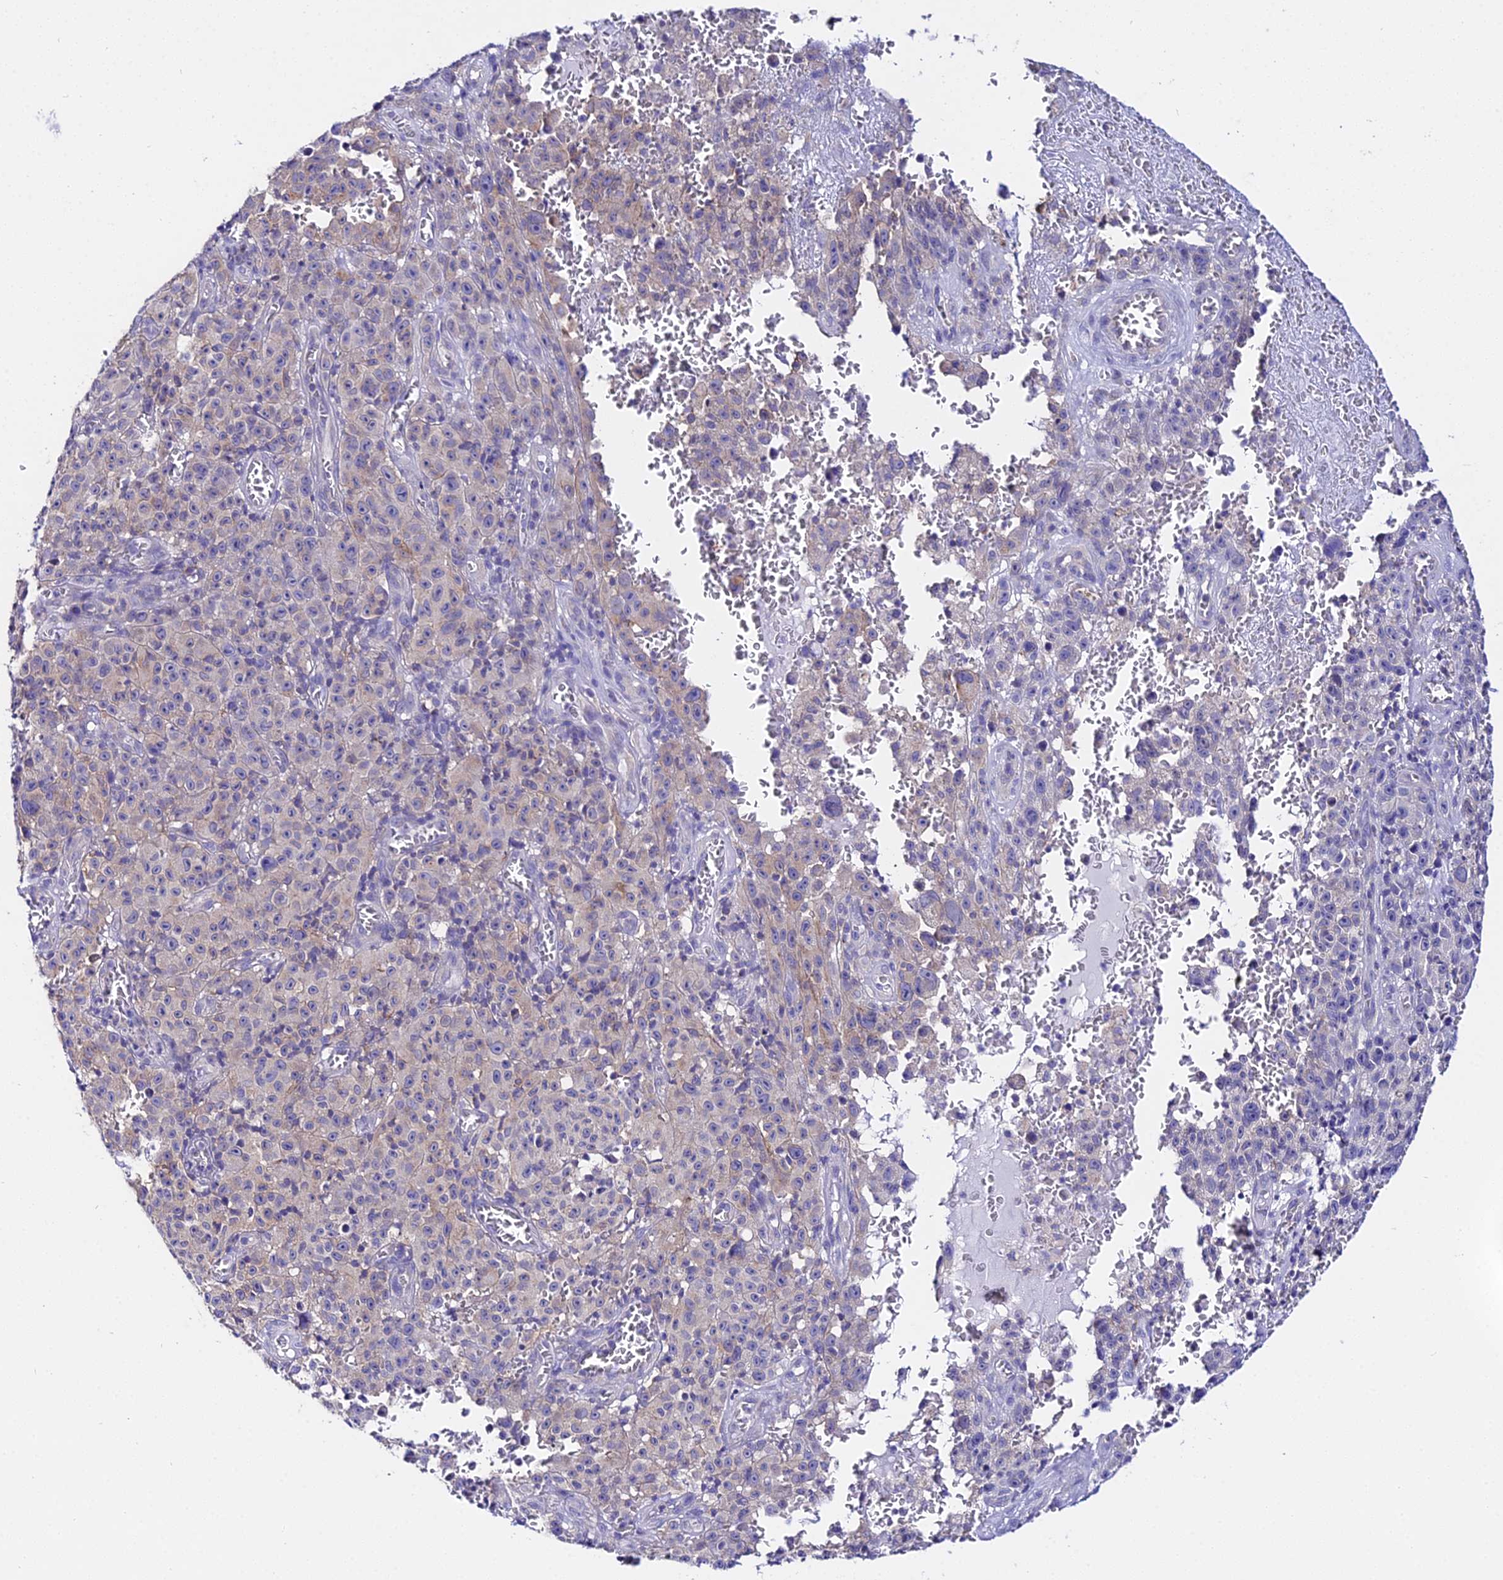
{"staining": {"intensity": "weak", "quantity": "<25%", "location": "cytoplasmic/membranous"}, "tissue": "melanoma", "cell_type": "Tumor cells", "image_type": "cancer", "snomed": [{"axis": "morphology", "description": "Malignant melanoma, NOS"}, {"axis": "topography", "description": "Skin"}], "caption": "This is a photomicrograph of IHC staining of malignant melanoma, which shows no positivity in tumor cells.", "gene": "ATG16L2", "patient": {"sex": "female", "age": 82}}